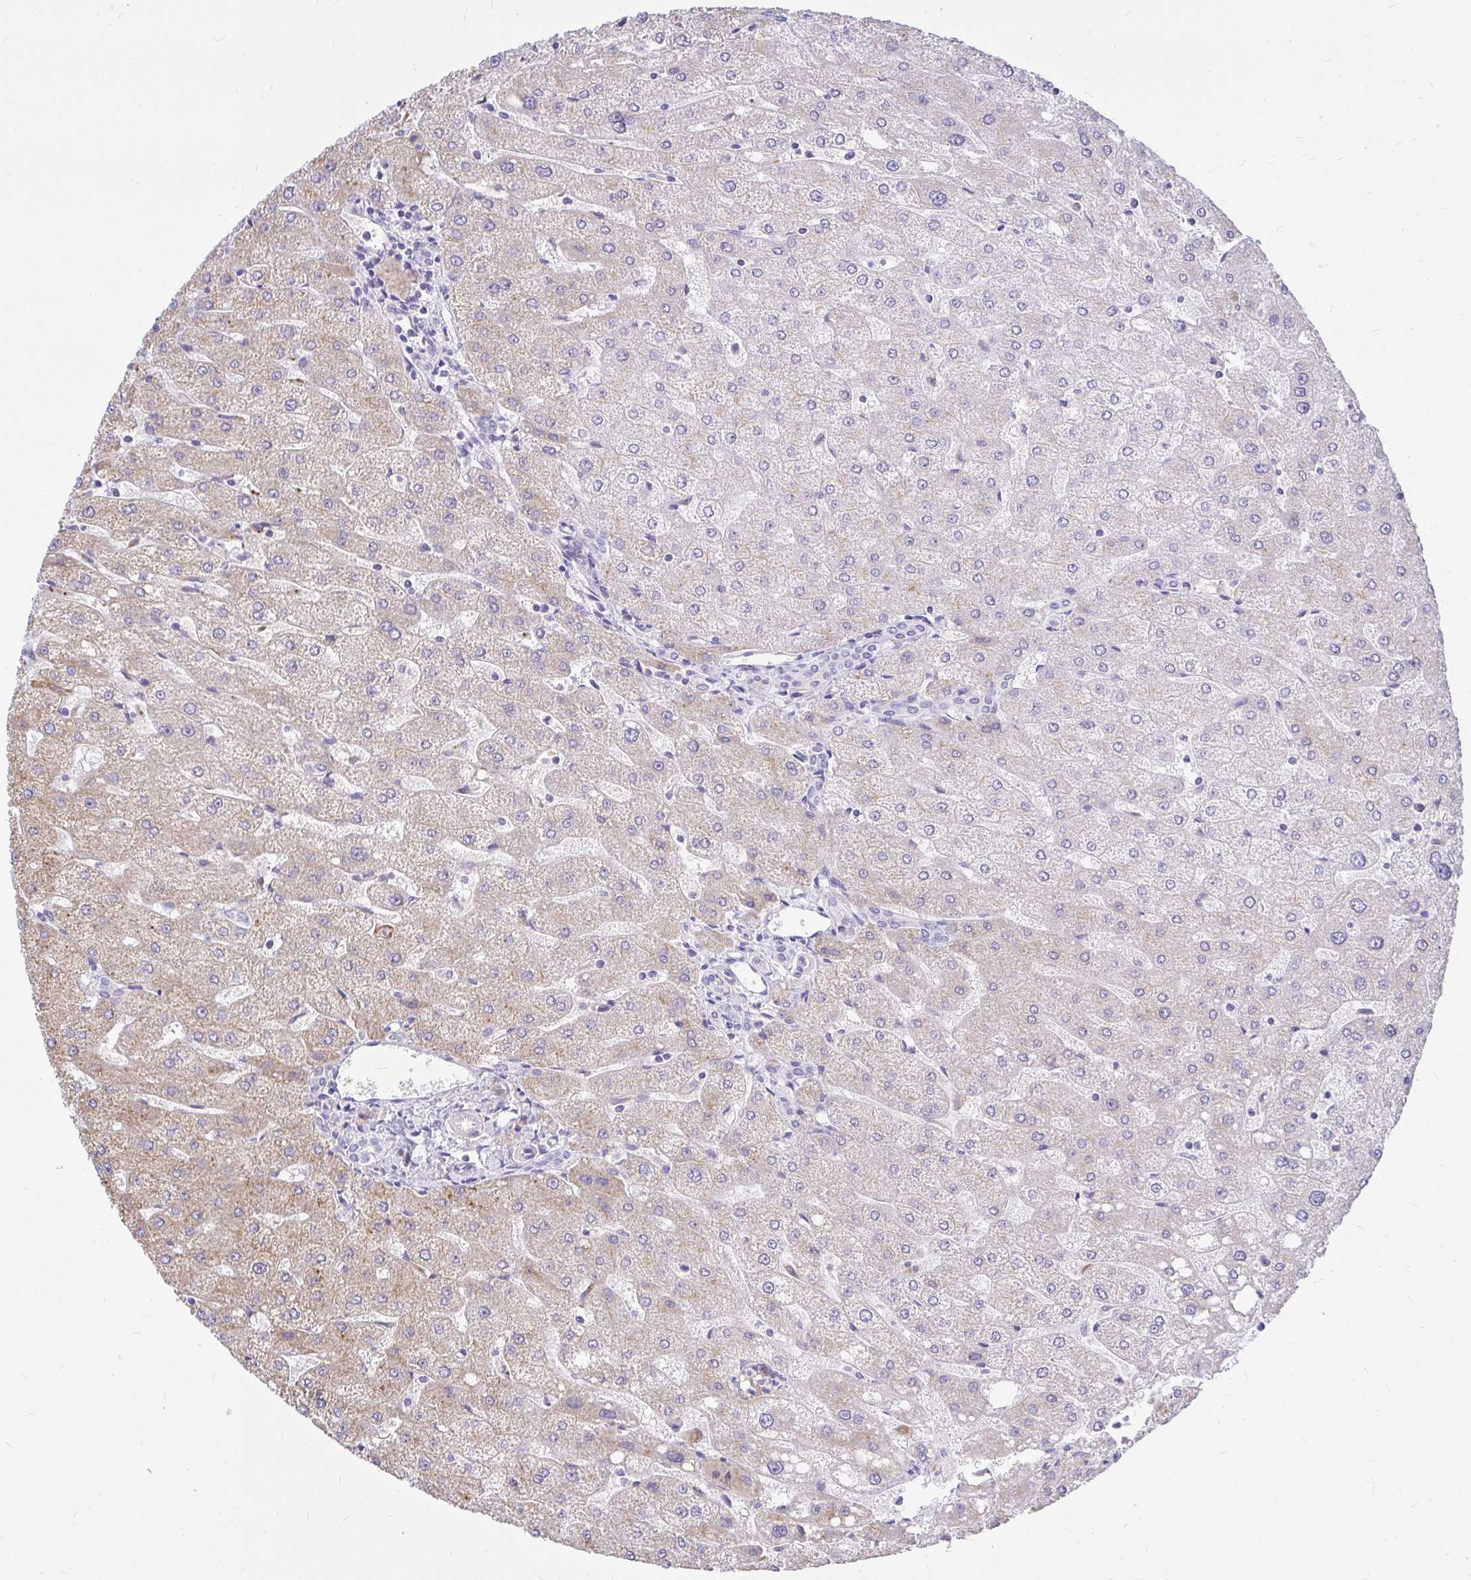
{"staining": {"intensity": "negative", "quantity": "none", "location": "none"}, "tissue": "liver", "cell_type": "Cholangiocytes", "image_type": "normal", "snomed": [{"axis": "morphology", "description": "Normal tissue, NOS"}, {"axis": "topography", "description": "Liver"}], "caption": "This is a photomicrograph of immunohistochemistry staining of unremarkable liver, which shows no expression in cholangiocytes.", "gene": "PKN3", "patient": {"sex": "male", "age": 67}}